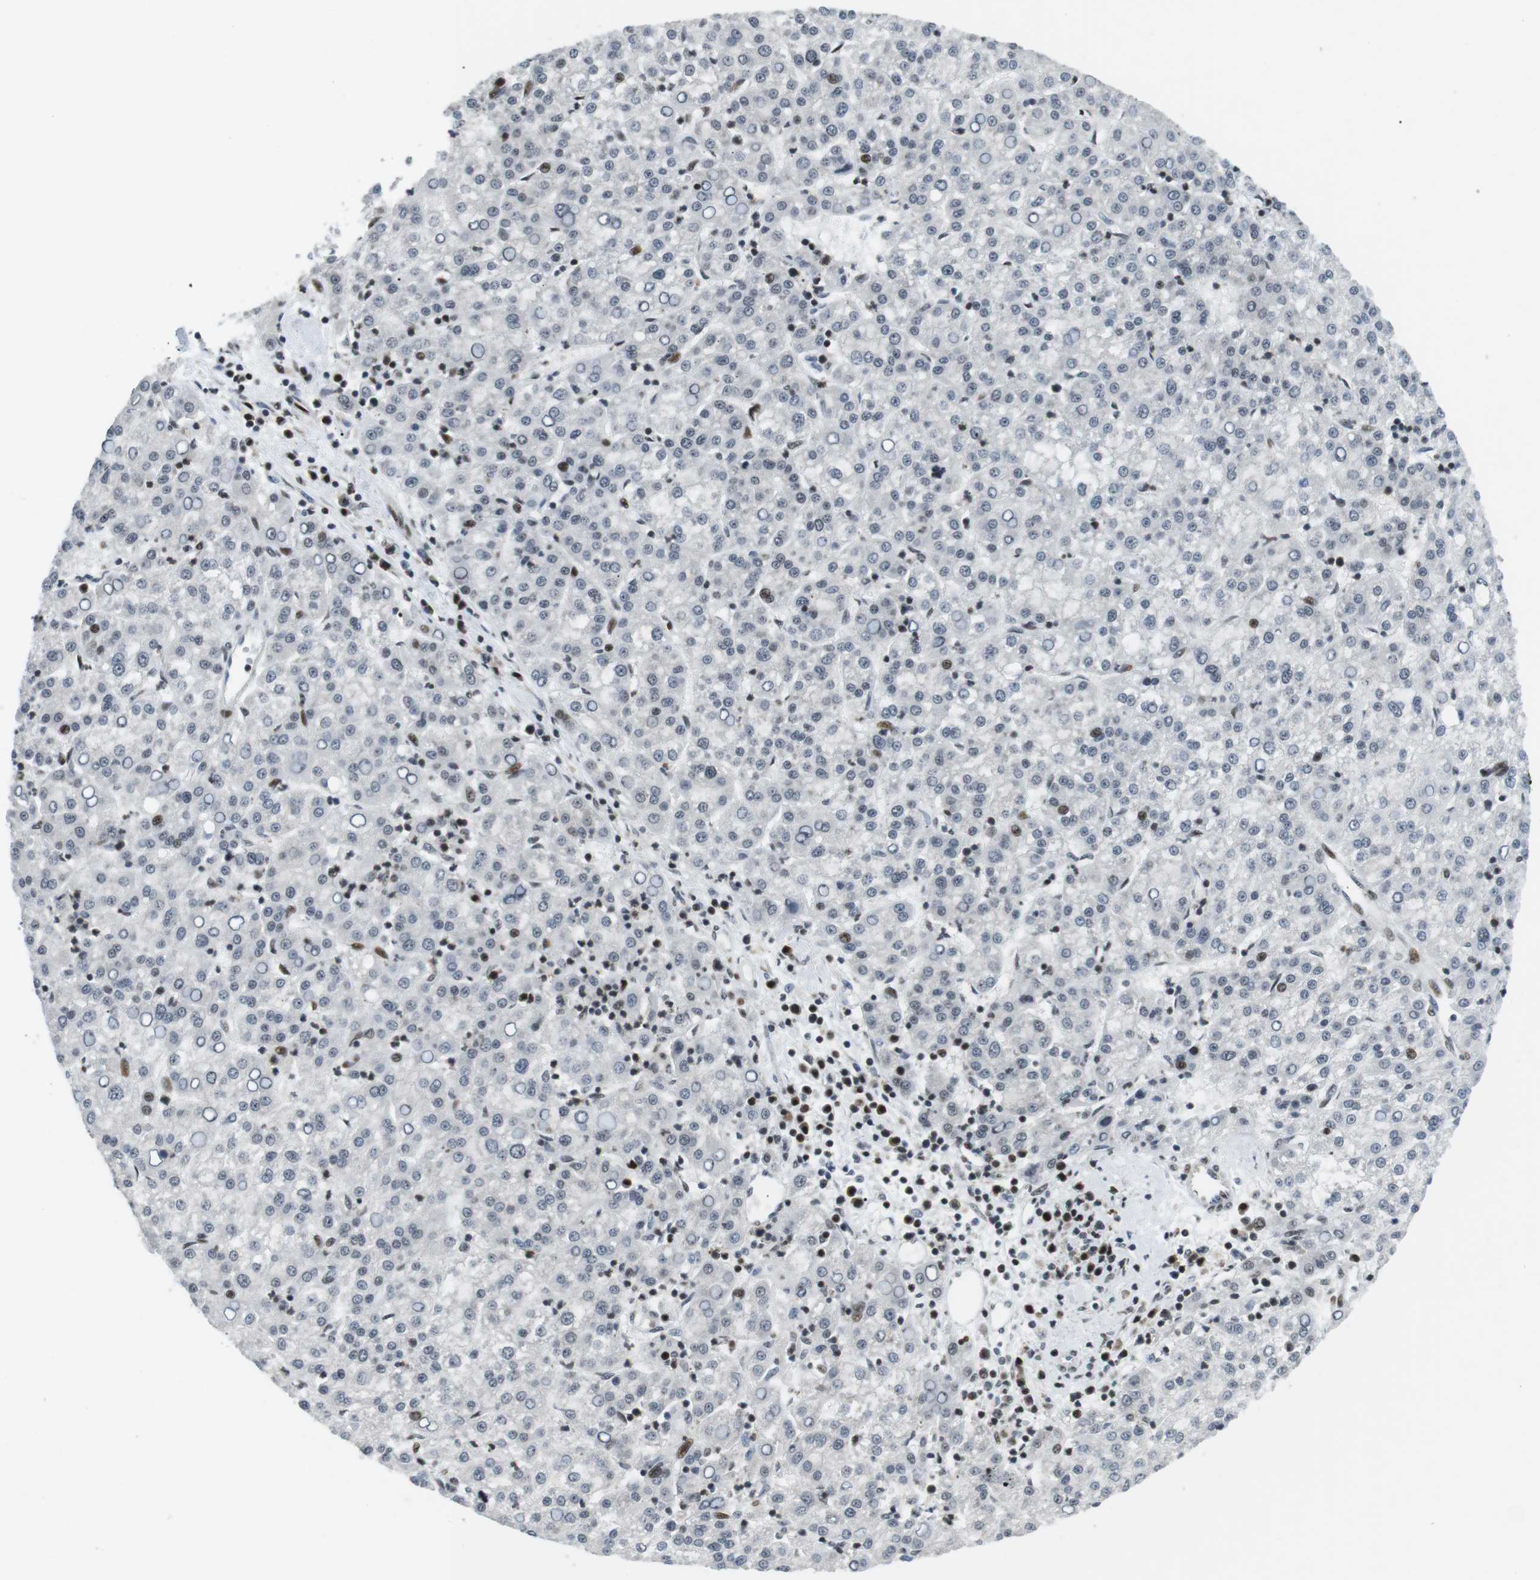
{"staining": {"intensity": "negative", "quantity": "none", "location": "none"}, "tissue": "liver cancer", "cell_type": "Tumor cells", "image_type": "cancer", "snomed": [{"axis": "morphology", "description": "Carcinoma, Hepatocellular, NOS"}, {"axis": "topography", "description": "Liver"}], "caption": "This micrograph is of liver hepatocellular carcinoma stained with immunohistochemistry (IHC) to label a protein in brown with the nuclei are counter-stained blue. There is no positivity in tumor cells.", "gene": "CDC27", "patient": {"sex": "female", "age": 58}}